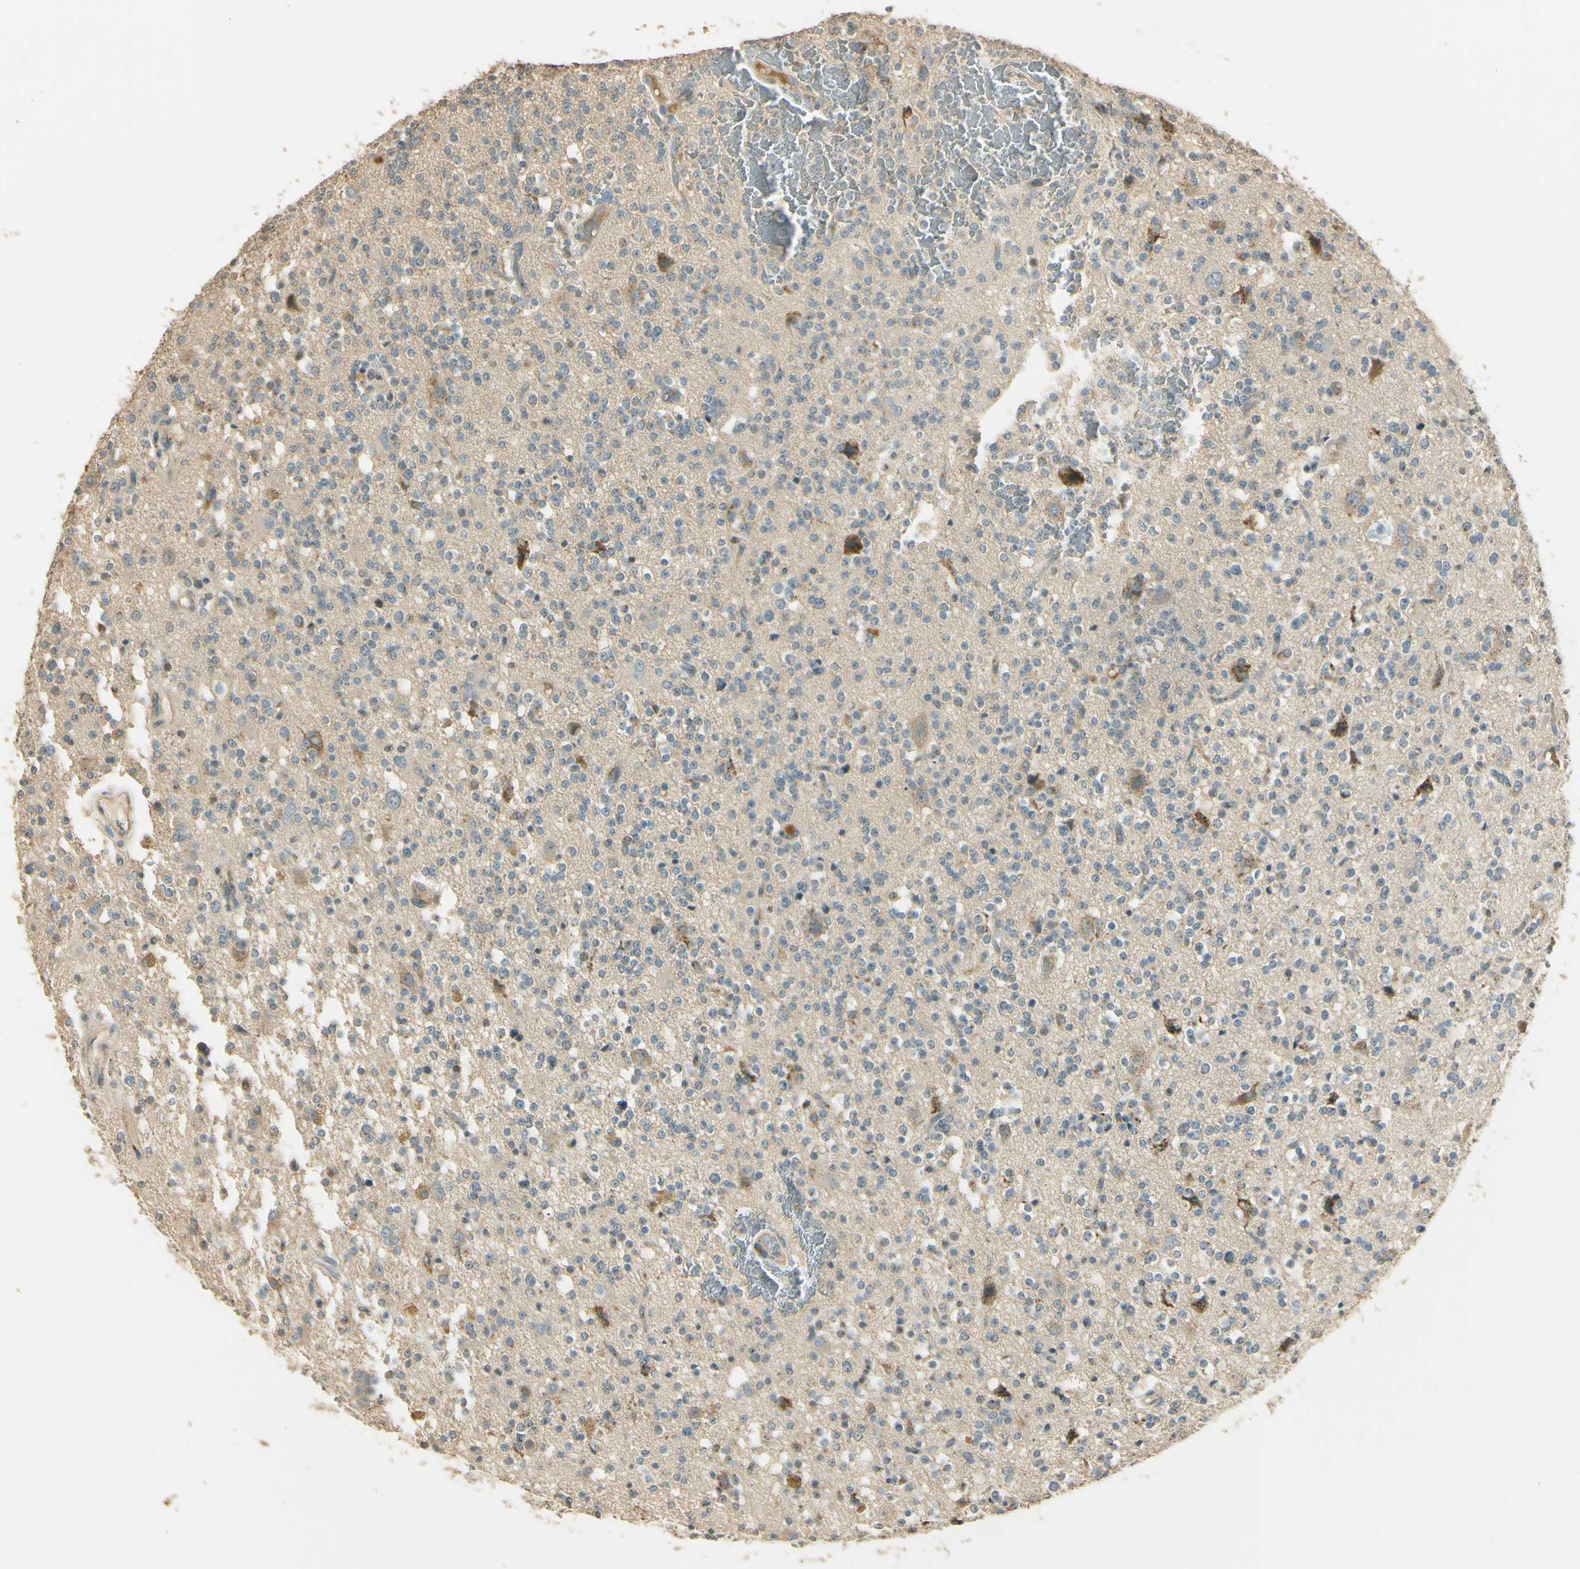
{"staining": {"intensity": "weak", "quantity": "25%-75%", "location": "cytoplasmic/membranous"}, "tissue": "glioma", "cell_type": "Tumor cells", "image_type": "cancer", "snomed": [{"axis": "morphology", "description": "Glioma, malignant, High grade"}, {"axis": "topography", "description": "Brain"}], "caption": "Tumor cells display low levels of weak cytoplasmic/membranous expression in about 25%-75% of cells in glioma.", "gene": "UXS1", "patient": {"sex": "male", "age": 47}}